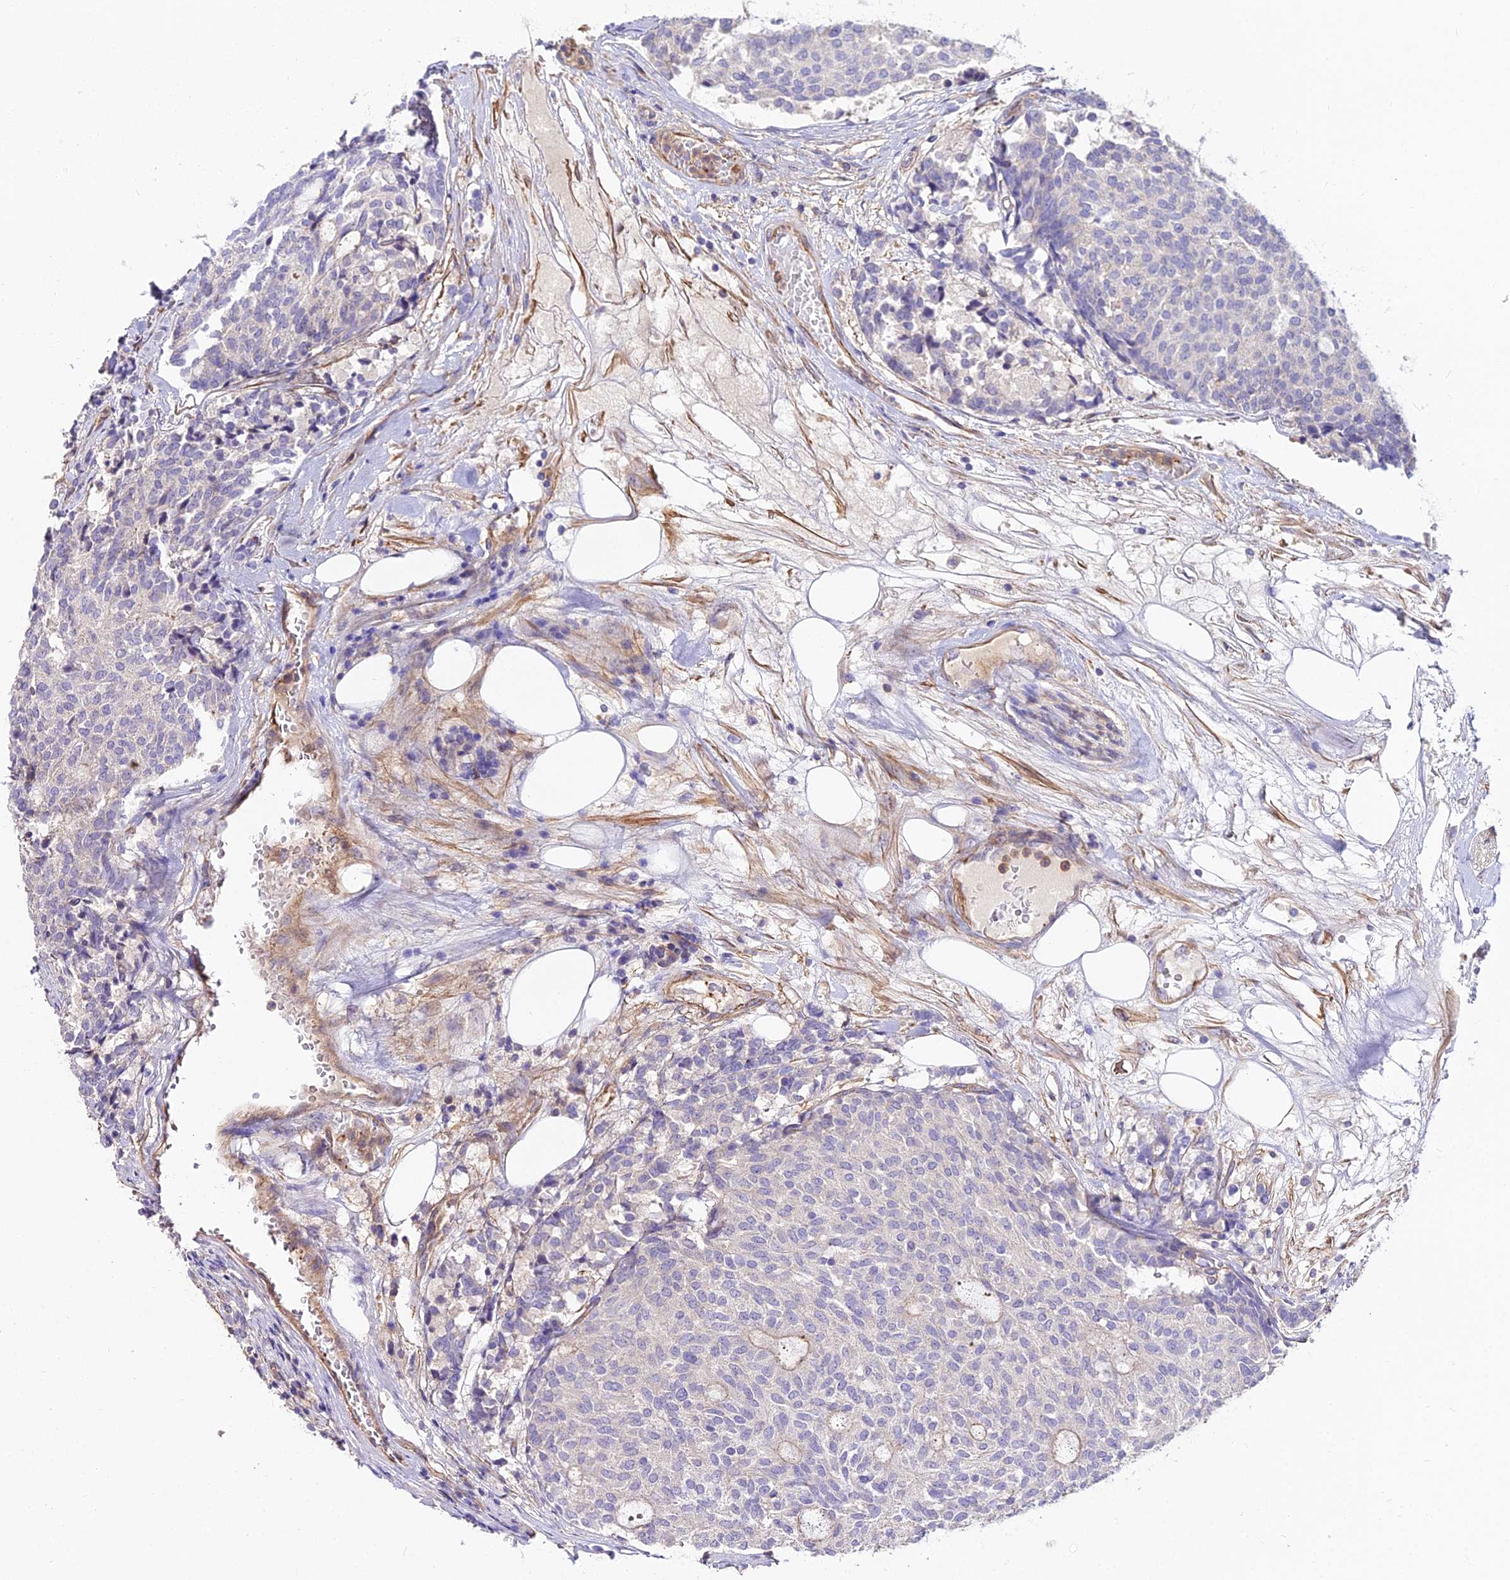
{"staining": {"intensity": "weak", "quantity": "<25%", "location": "cytoplasmic/membranous"}, "tissue": "carcinoid", "cell_type": "Tumor cells", "image_type": "cancer", "snomed": [{"axis": "morphology", "description": "Carcinoid, malignant, NOS"}, {"axis": "topography", "description": "Pancreas"}], "caption": "Tumor cells are negative for brown protein staining in malignant carcinoid.", "gene": "GLYAT", "patient": {"sex": "female", "age": 54}}